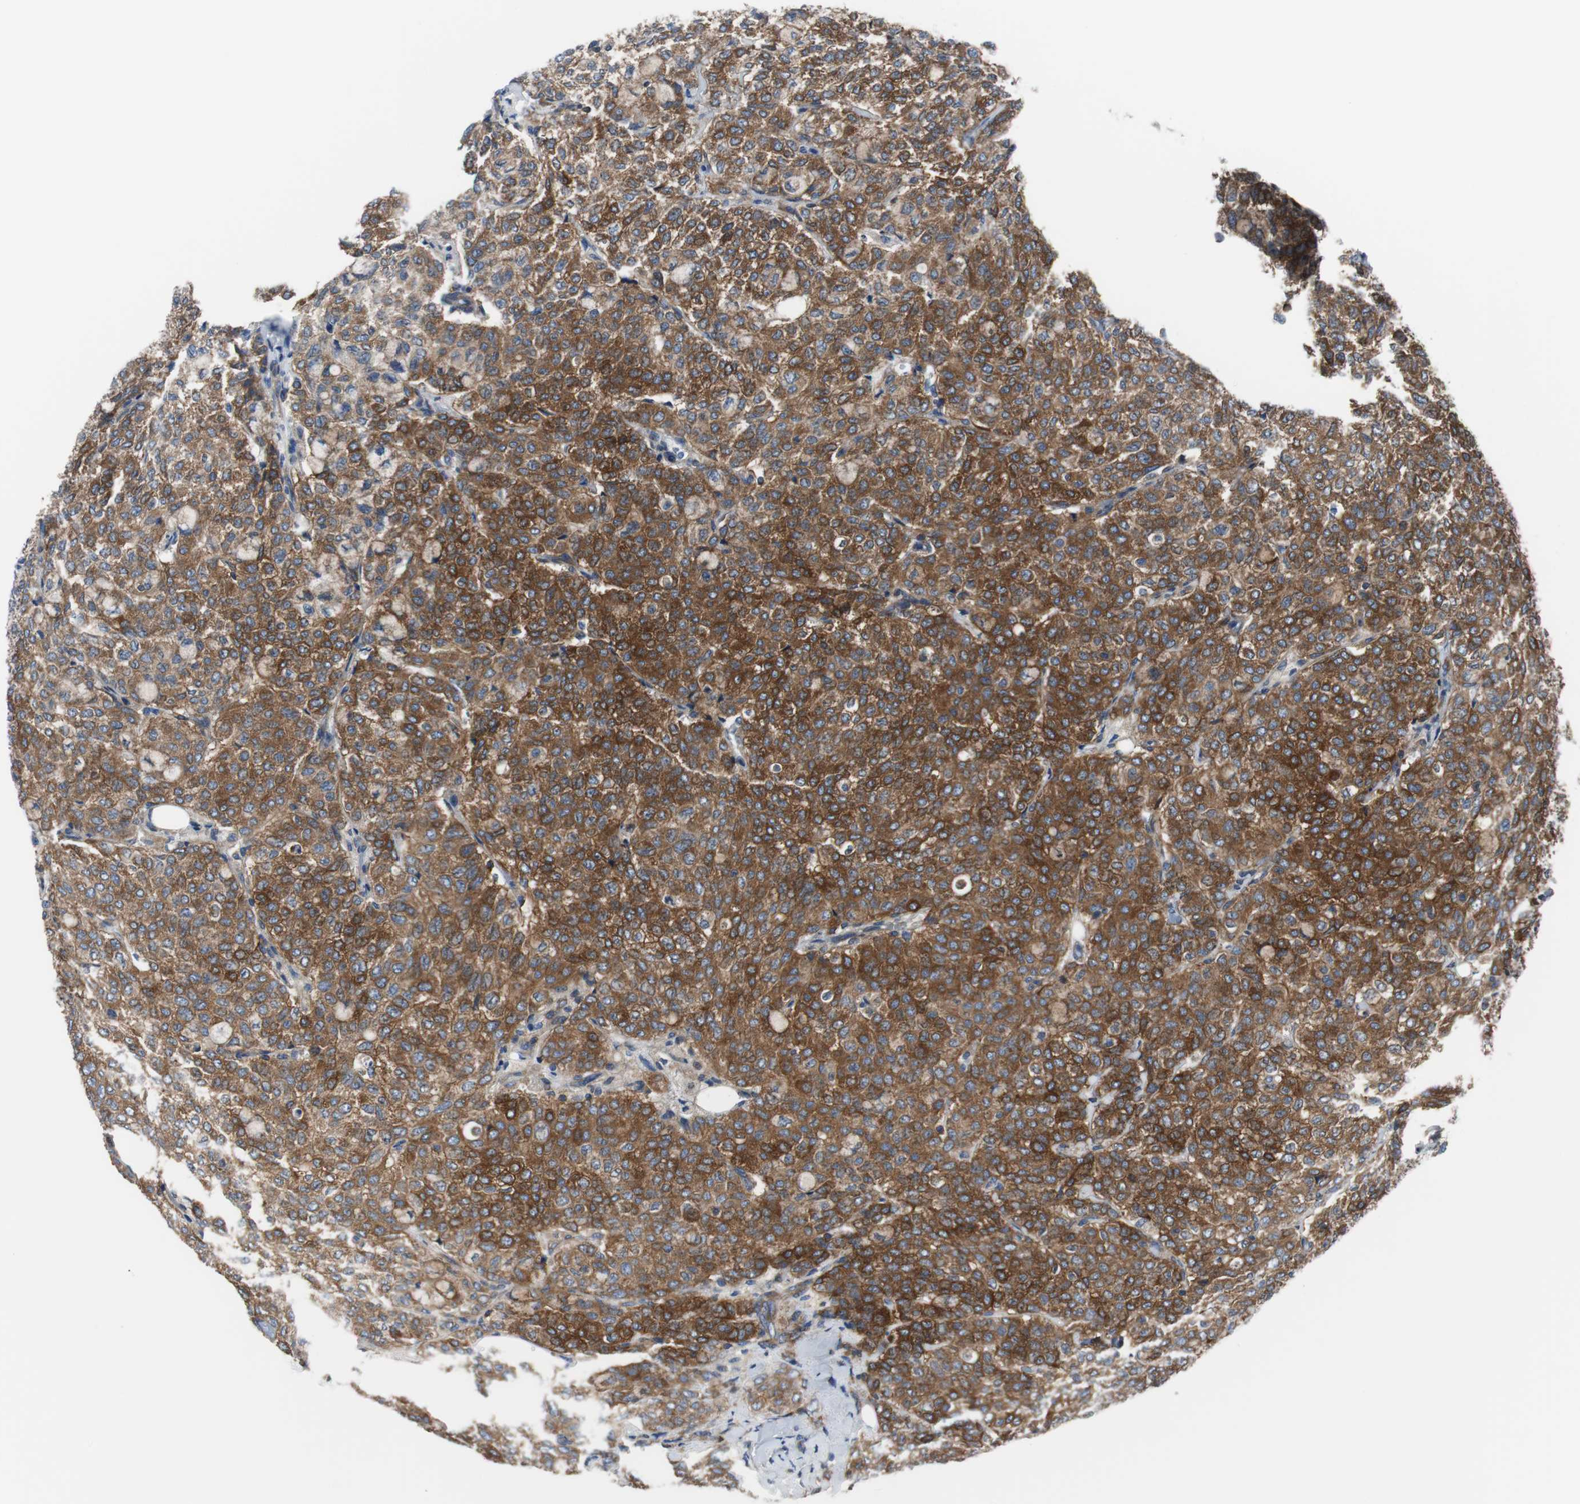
{"staining": {"intensity": "strong", "quantity": ">75%", "location": "cytoplasmic/membranous"}, "tissue": "breast cancer", "cell_type": "Tumor cells", "image_type": "cancer", "snomed": [{"axis": "morphology", "description": "Lobular carcinoma"}, {"axis": "topography", "description": "Breast"}], "caption": "An immunohistochemistry (IHC) photomicrograph of tumor tissue is shown. Protein staining in brown highlights strong cytoplasmic/membranous positivity in breast cancer within tumor cells.", "gene": "BRAF", "patient": {"sex": "female", "age": 60}}